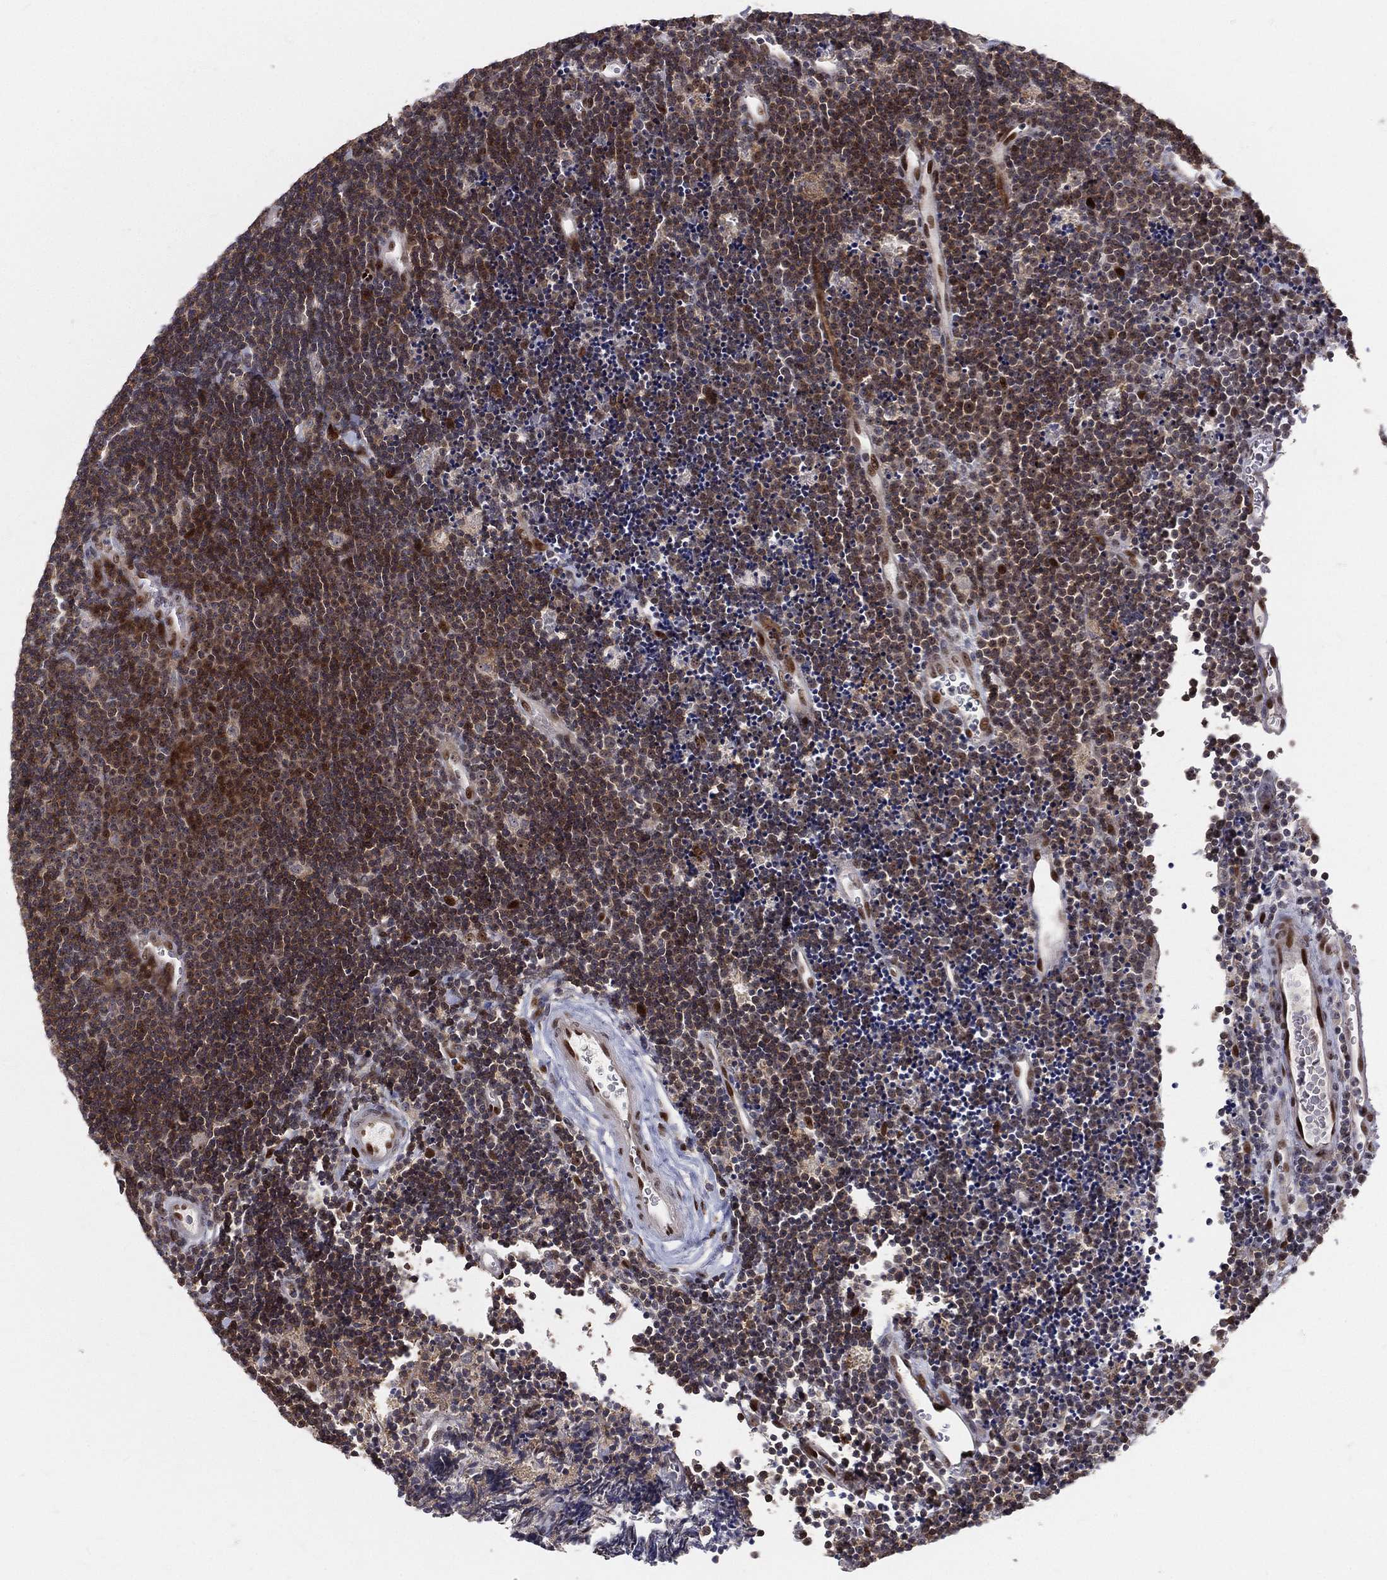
{"staining": {"intensity": "moderate", "quantity": "<25%", "location": "nuclear"}, "tissue": "lymphoma", "cell_type": "Tumor cells", "image_type": "cancer", "snomed": [{"axis": "morphology", "description": "Malignant lymphoma, non-Hodgkin's type, Low grade"}, {"axis": "topography", "description": "Brain"}], "caption": "A photomicrograph of malignant lymphoma, non-Hodgkin's type (low-grade) stained for a protein reveals moderate nuclear brown staining in tumor cells.", "gene": "ZEB1", "patient": {"sex": "female", "age": 66}}